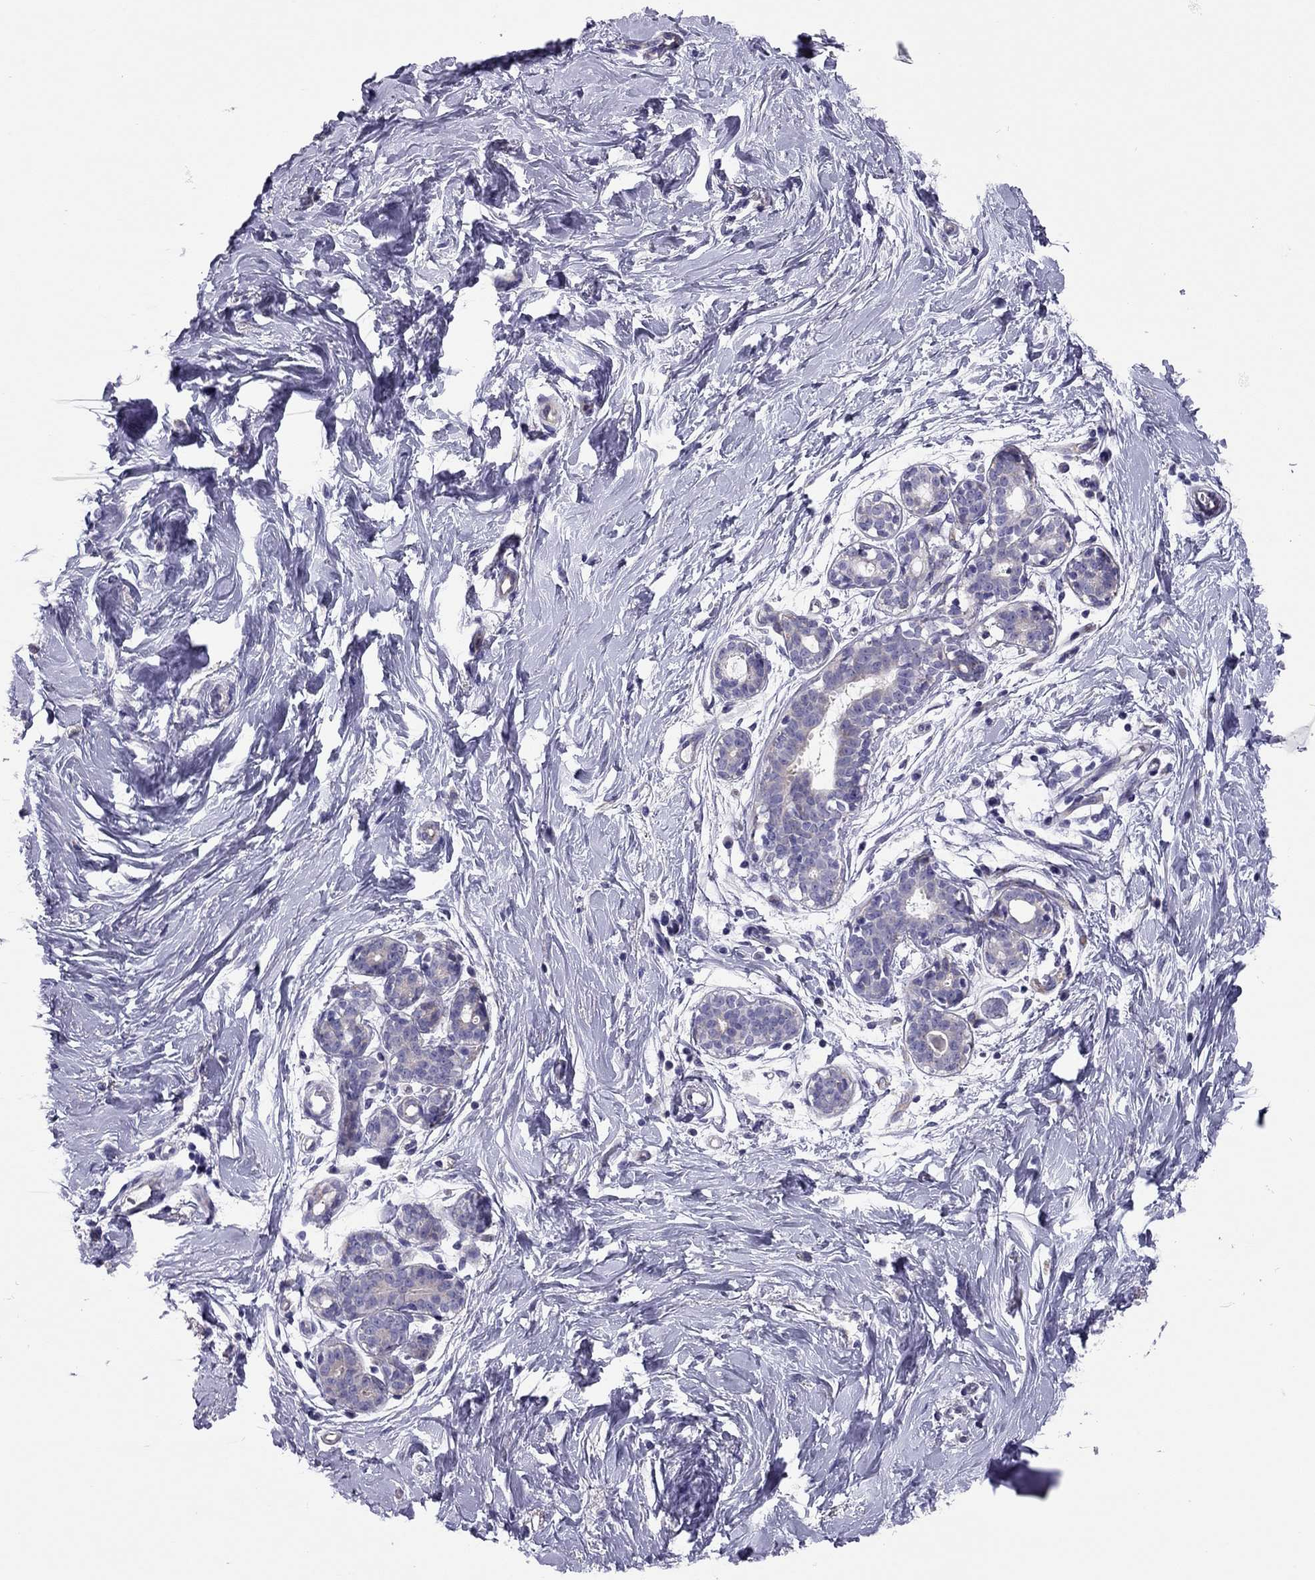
{"staining": {"intensity": "negative", "quantity": "none", "location": "none"}, "tissue": "breast", "cell_type": "Adipocytes", "image_type": "normal", "snomed": [{"axis": "morphology", "description": "Normal tissue, NOS"}, {"axis": "topography", "description": "Breast"}], "caption": "High power microscopy photomicrograph of an IHC photomicrograph of unremarkable breast, revealing no significant expression in adipocytes.", "gene": "SCARB1", "patient": {"sex": "female", "age": 37}}